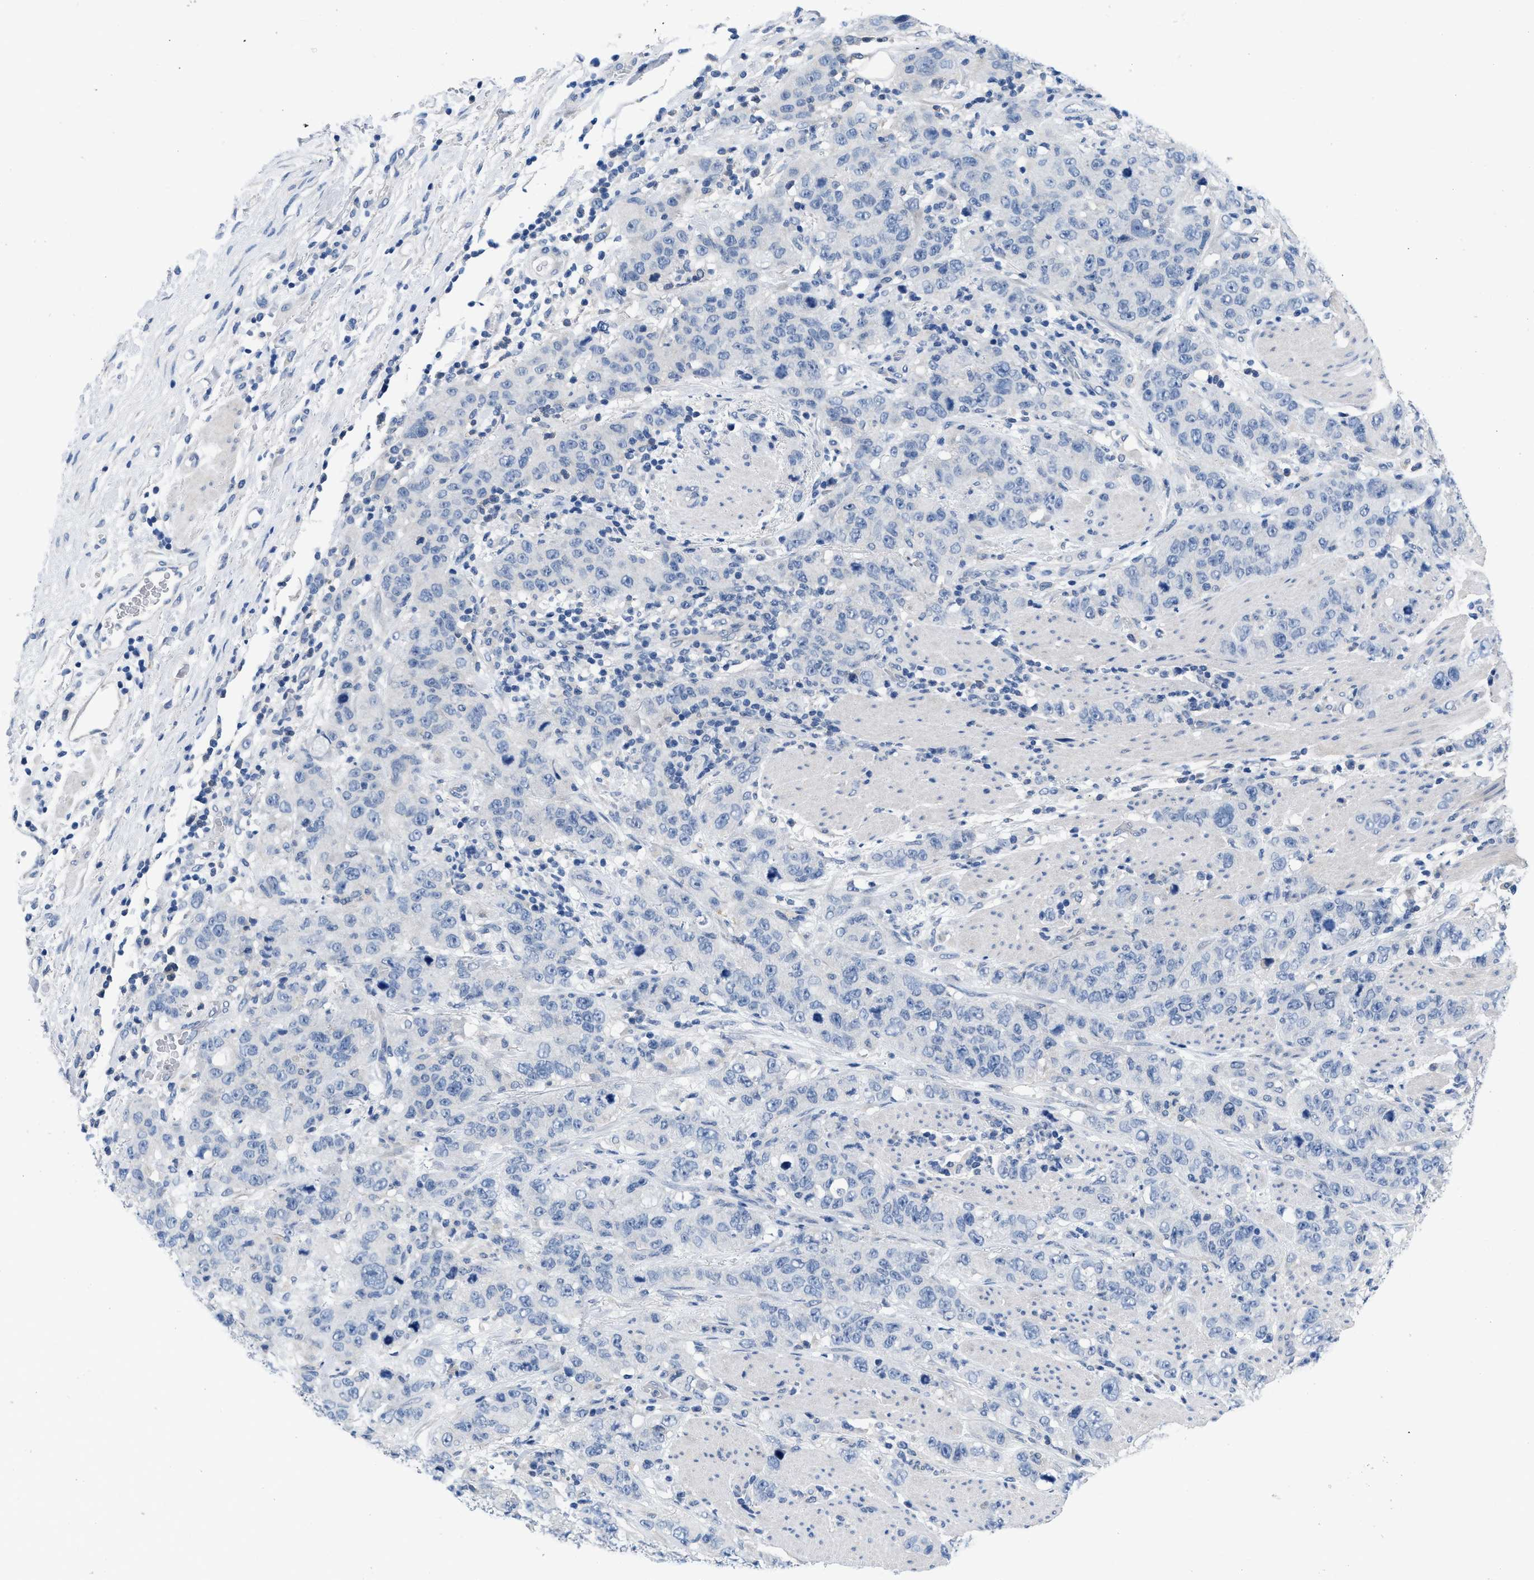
{"staining": {"intensity": "negative", "quantity": "none", "location": "none"}, "tissue": "stomach cancer", "cell_type": "Tumor cells", "image_type": "cancer", "snomed": [{"axis": "morphology", "description": "Adenocarcinoma, NOS"}, {"axis": "topography", "description": "Stomach"}], "caption": "There is no significant expression in tumor cells of adenocarcinoma (stomach).", "gene": "PYY", "patient": {"sex": "male", "age": 48}}